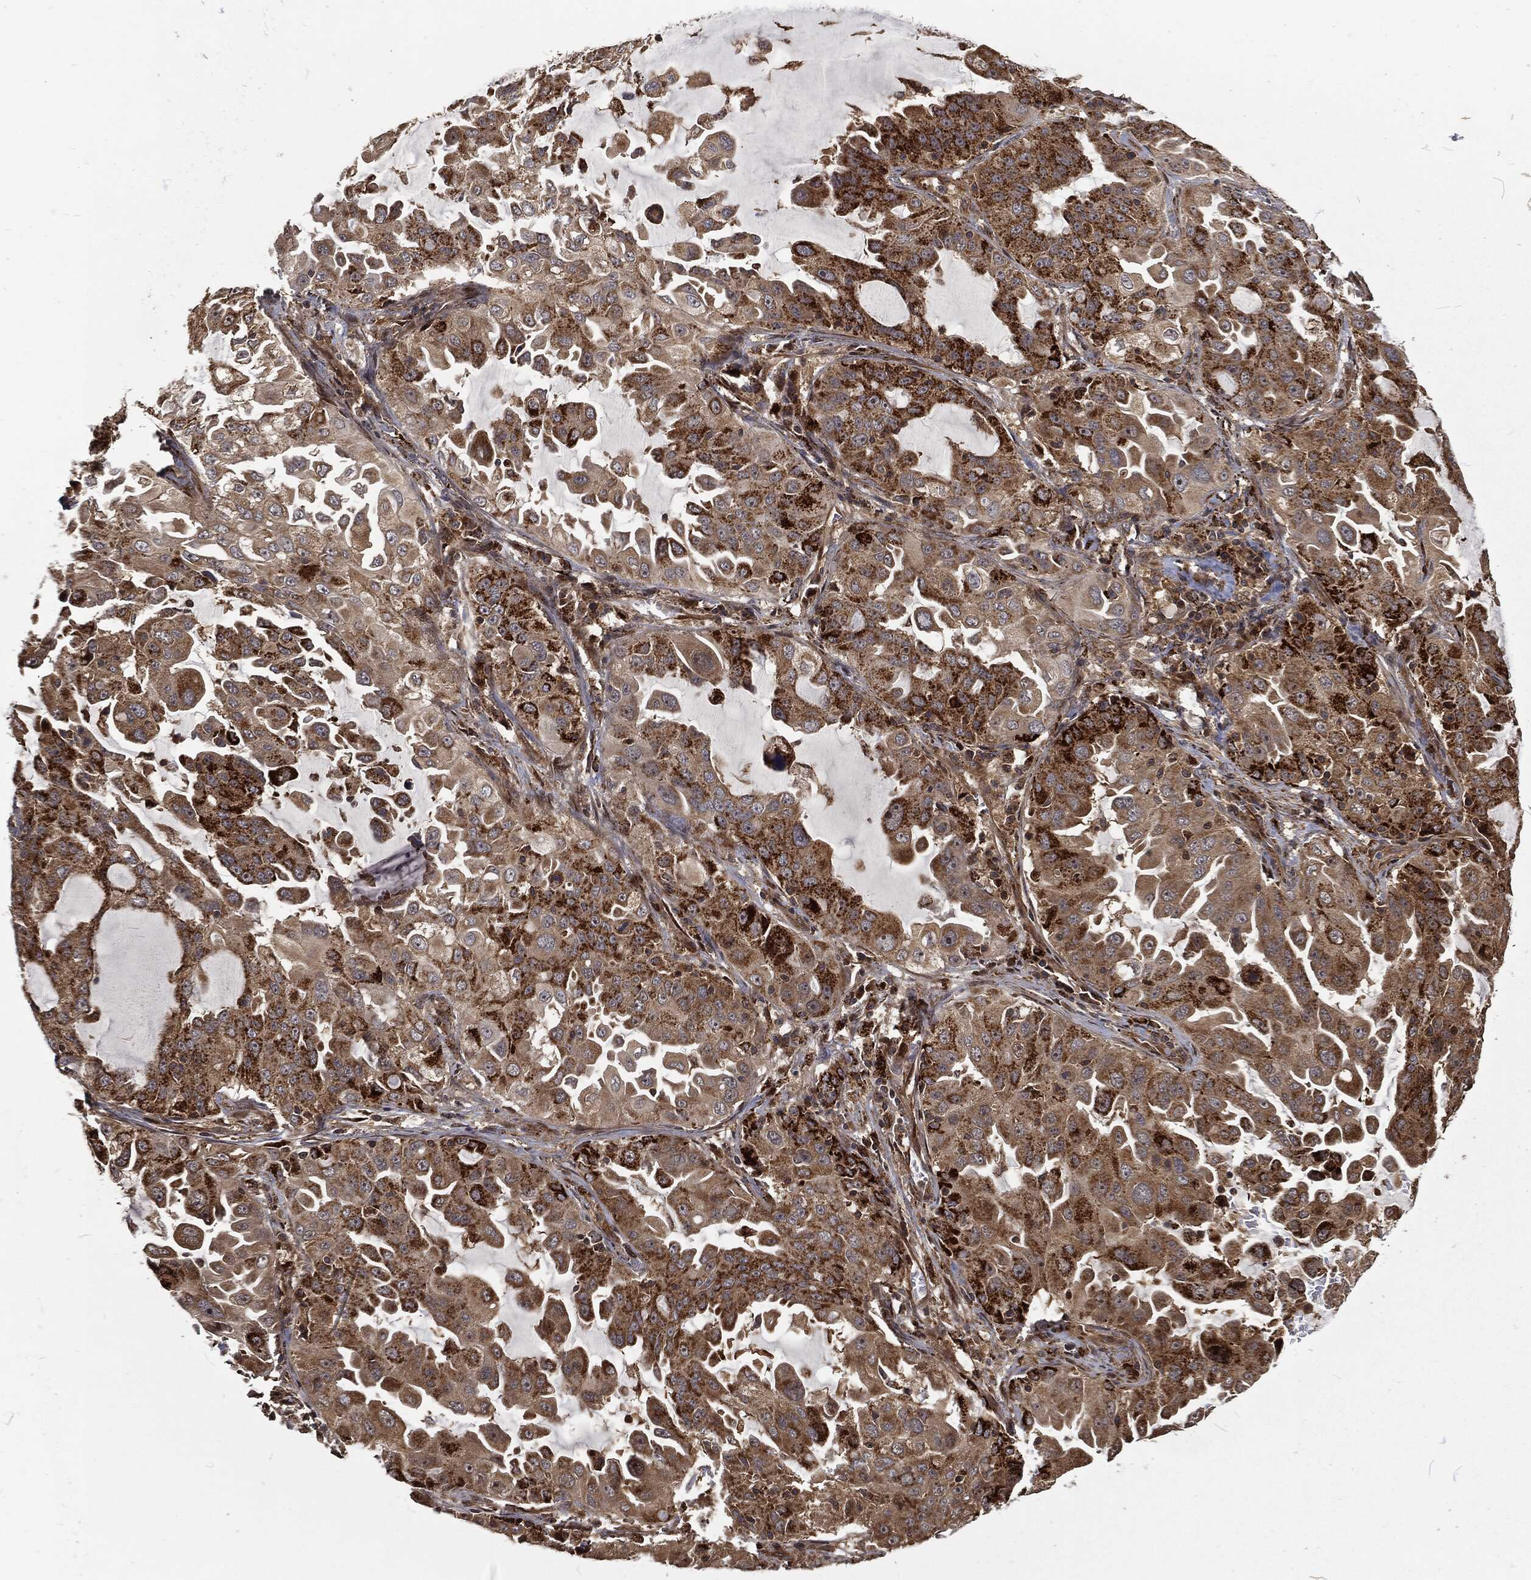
{"staining": {"intensity": "moderate", "quantity": ">75%", "location": "cytoplasmic/membranous"}, "tissue": "lung cancer", "cell_type": "Tumor cells", "image_type": "cancer", "snomed": [{"axis": "morphology", "description": "Adenocarcinoma, NOS"}, {"axis": "topography", "description": "Lung"}], "caption": "Adenocarcinoma (lung) was stained to show a protein in brown. There is medium levels of moderate cytoplasmic/membranous staining in about >75% of tumor cells. The protein is stained brown, and the nuclei are stained in blue (DAB IHC with brightfield microscopy, high magnification).", "gene": "RFTN1", "patient": {"sex": "female", "age": 61}}